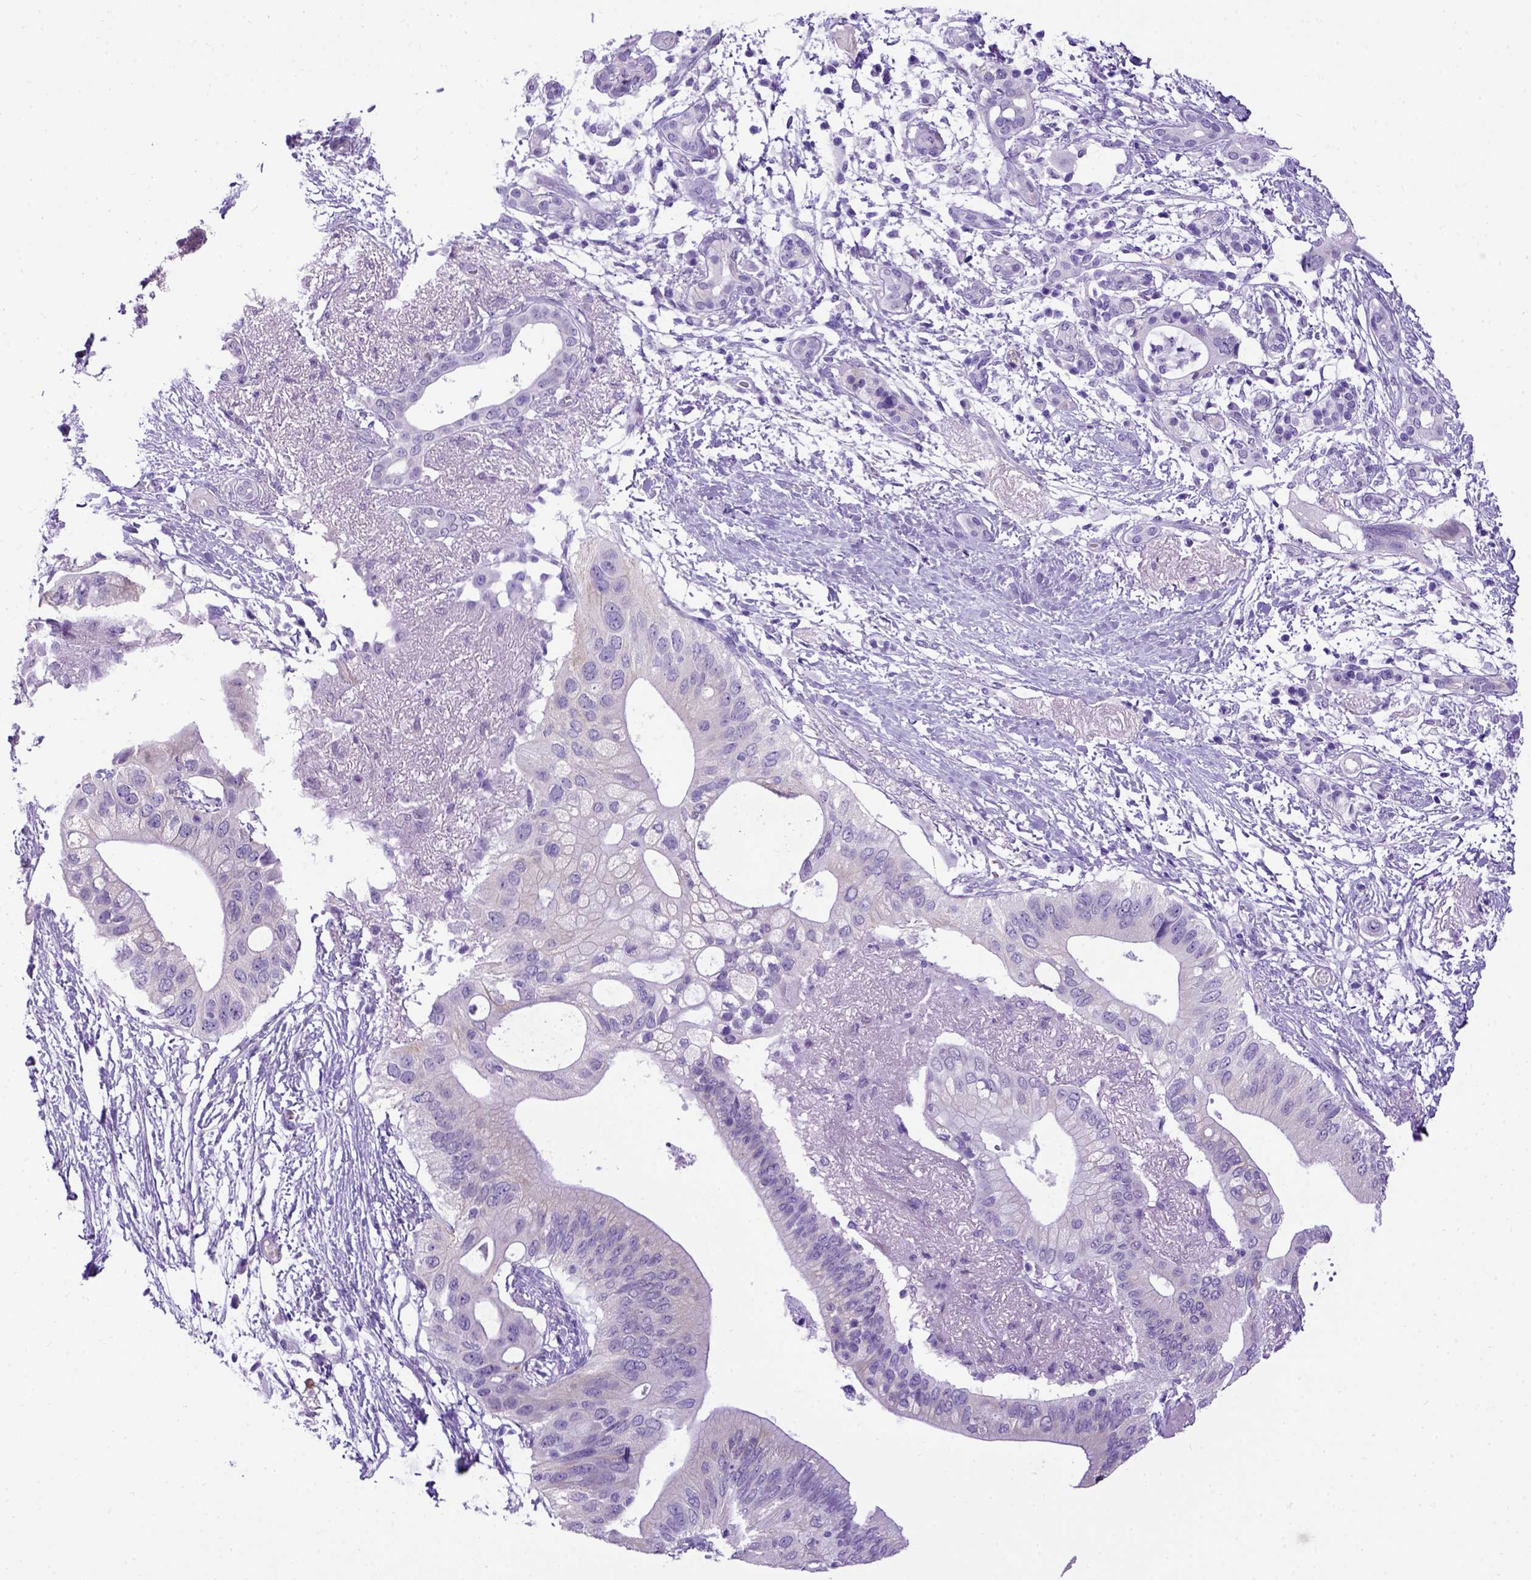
{"staining": {"intensity": "negative", "quantity": "none", "location": "none"}, "tissue": "pancreatic cancer", "cell_type": "Tumor cells", "image_type": "cancer", "snomed": [{"axis": "morphology", "description": "Adenocarcinoma, NOS"}, {"axis": "topography", "description": "Pancreas"}], "caption": "A high-resolution photomicrograph shows immunohistochemistry (IHC) staining of pancreatic adenocarcinoma, which shows no significant staining in tumor cells. (Stains: DAB immunohistochemistry with hematoxylin counter stain, Microscopy: brightfield microscopy at high magnification).", "gene": "ADAM12", "patient": {"sex": "female", "age": 72}}